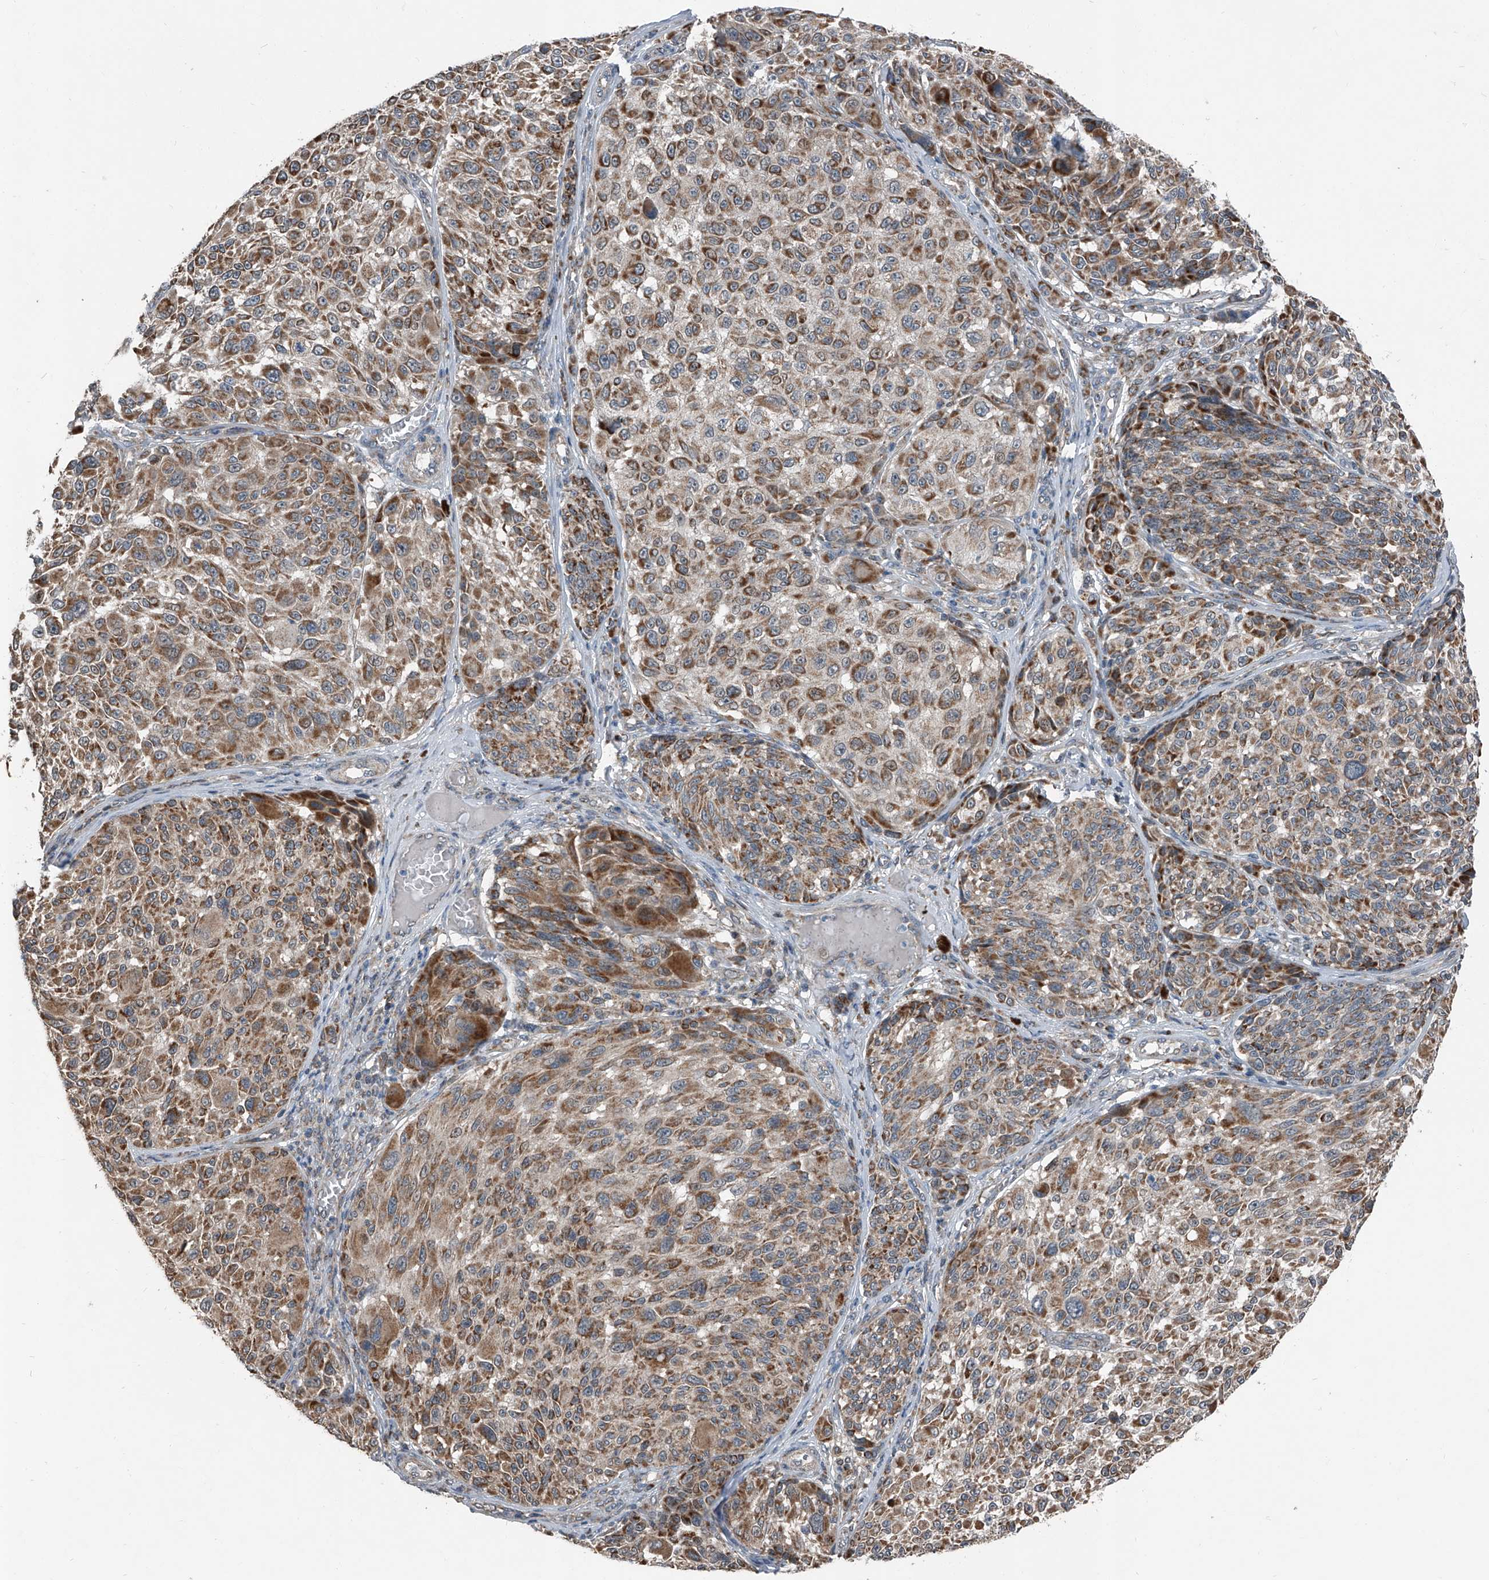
{"staining": {"intensity": "moderate", "quantity": ">75%", "location": "cytoplasmic/membranous"}, "tissue": "melanoma", "cell_type": "Tumor cells", "image_type": "cancer", "snomed": [{"axis": "morphology", "description": "Malignant melanoma, NOS"}, {"axis": "topography", "description": "Skin"}], "caption": "Immunohistochemistry of malignant melanoma demonstrates medium levels of moderate cytoplasmic/membranous positivity in approximately >75% of tumor cells.", "gene": "CHRNA7", "patient": {"sex": "male", "age": 83}}